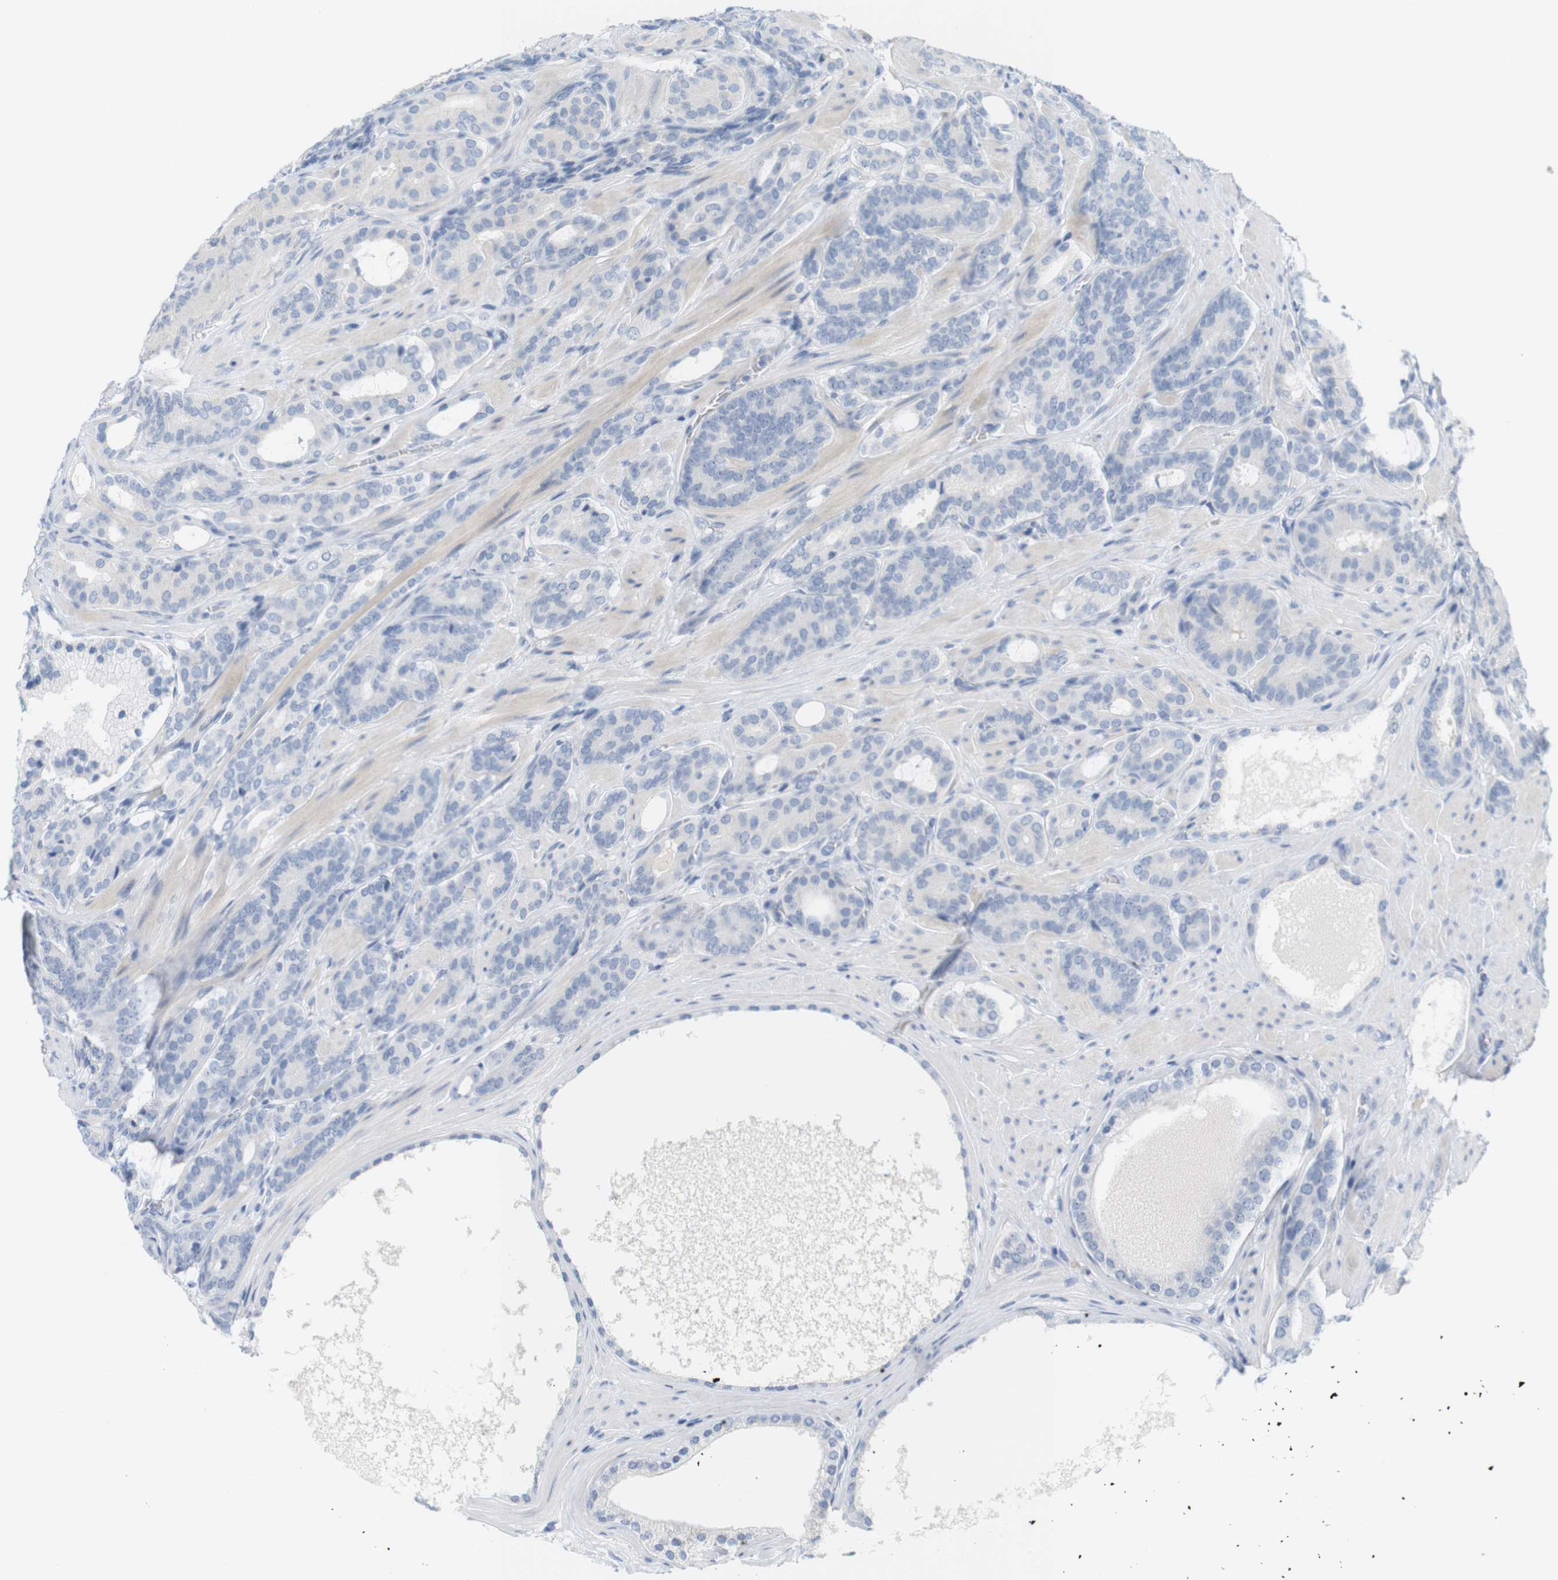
{"staining": {"intensity": "negative", "quantity": "none", "location": "none"}, "tissue": "prostate cancer", "cell_type": "Tumor cells", "image_type": "cancer", "snomed": [{"axis": "morphology", "description": "Adenocarcinoma, Low grade"}, {"axis": "topography", "description": "Prostate"}], "caption": "Human prostate cancer (low-grade adenocarcinoma) stained for a protein using IHC displays no positivity in tumor cells.", "gene": "RGS9", "patient": {"sex": "male", "age": 63}}